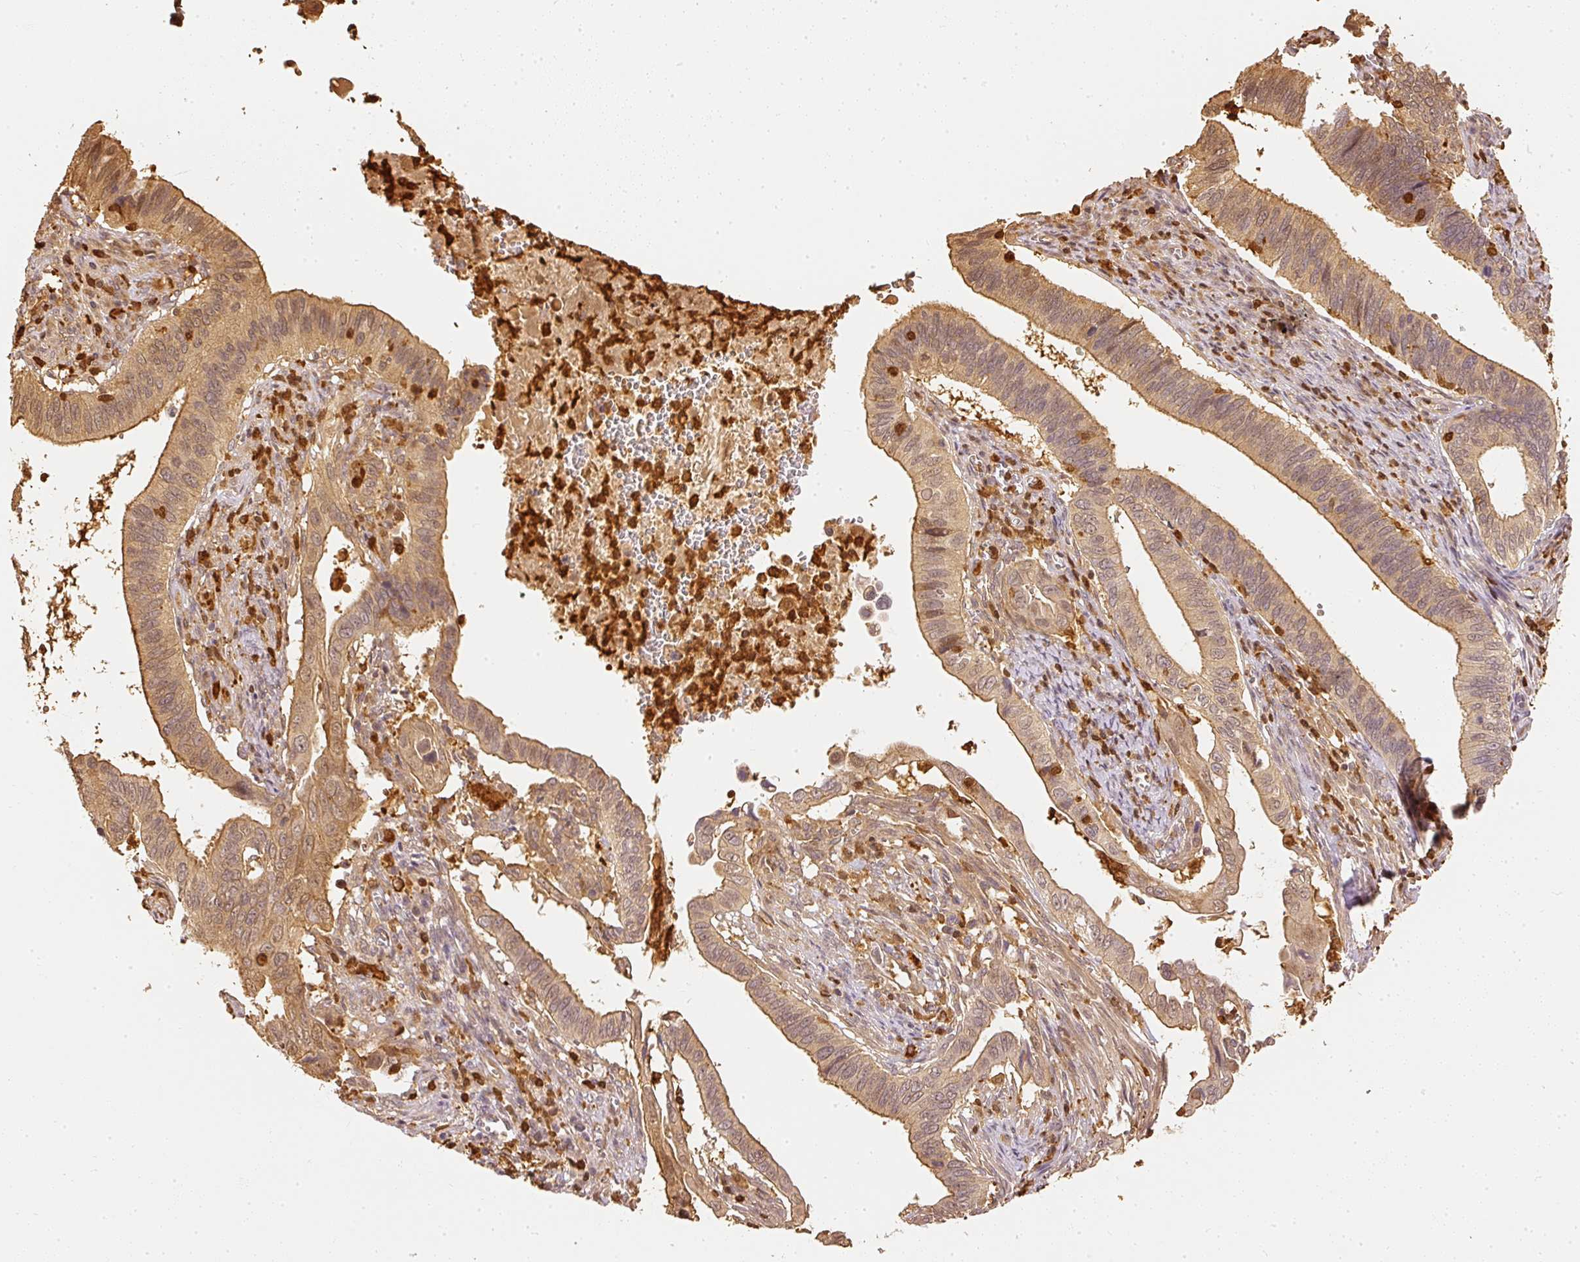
{"staining": {"intensity": "moderate", "quantity": ">75%", "location": "cytoplasmic/membranous"}, "tissue": "cervical cancer", "cell_type": "Tumor cells", "image_type": "cancer", "snomed": [{"axis": "morphology", "description": "Adenocarcinoma, NOS"}, {"axis": "topography", "description": "Cervix"}], "caption": "Immunohistochemical staining of cervical adenocarcinoma exhibits moderate cytoplasmic/membranous protein positivity in approximately >75% of tumor cells.", "gene": "PFN1", "patient": {"sex": "female", "age": 42}}